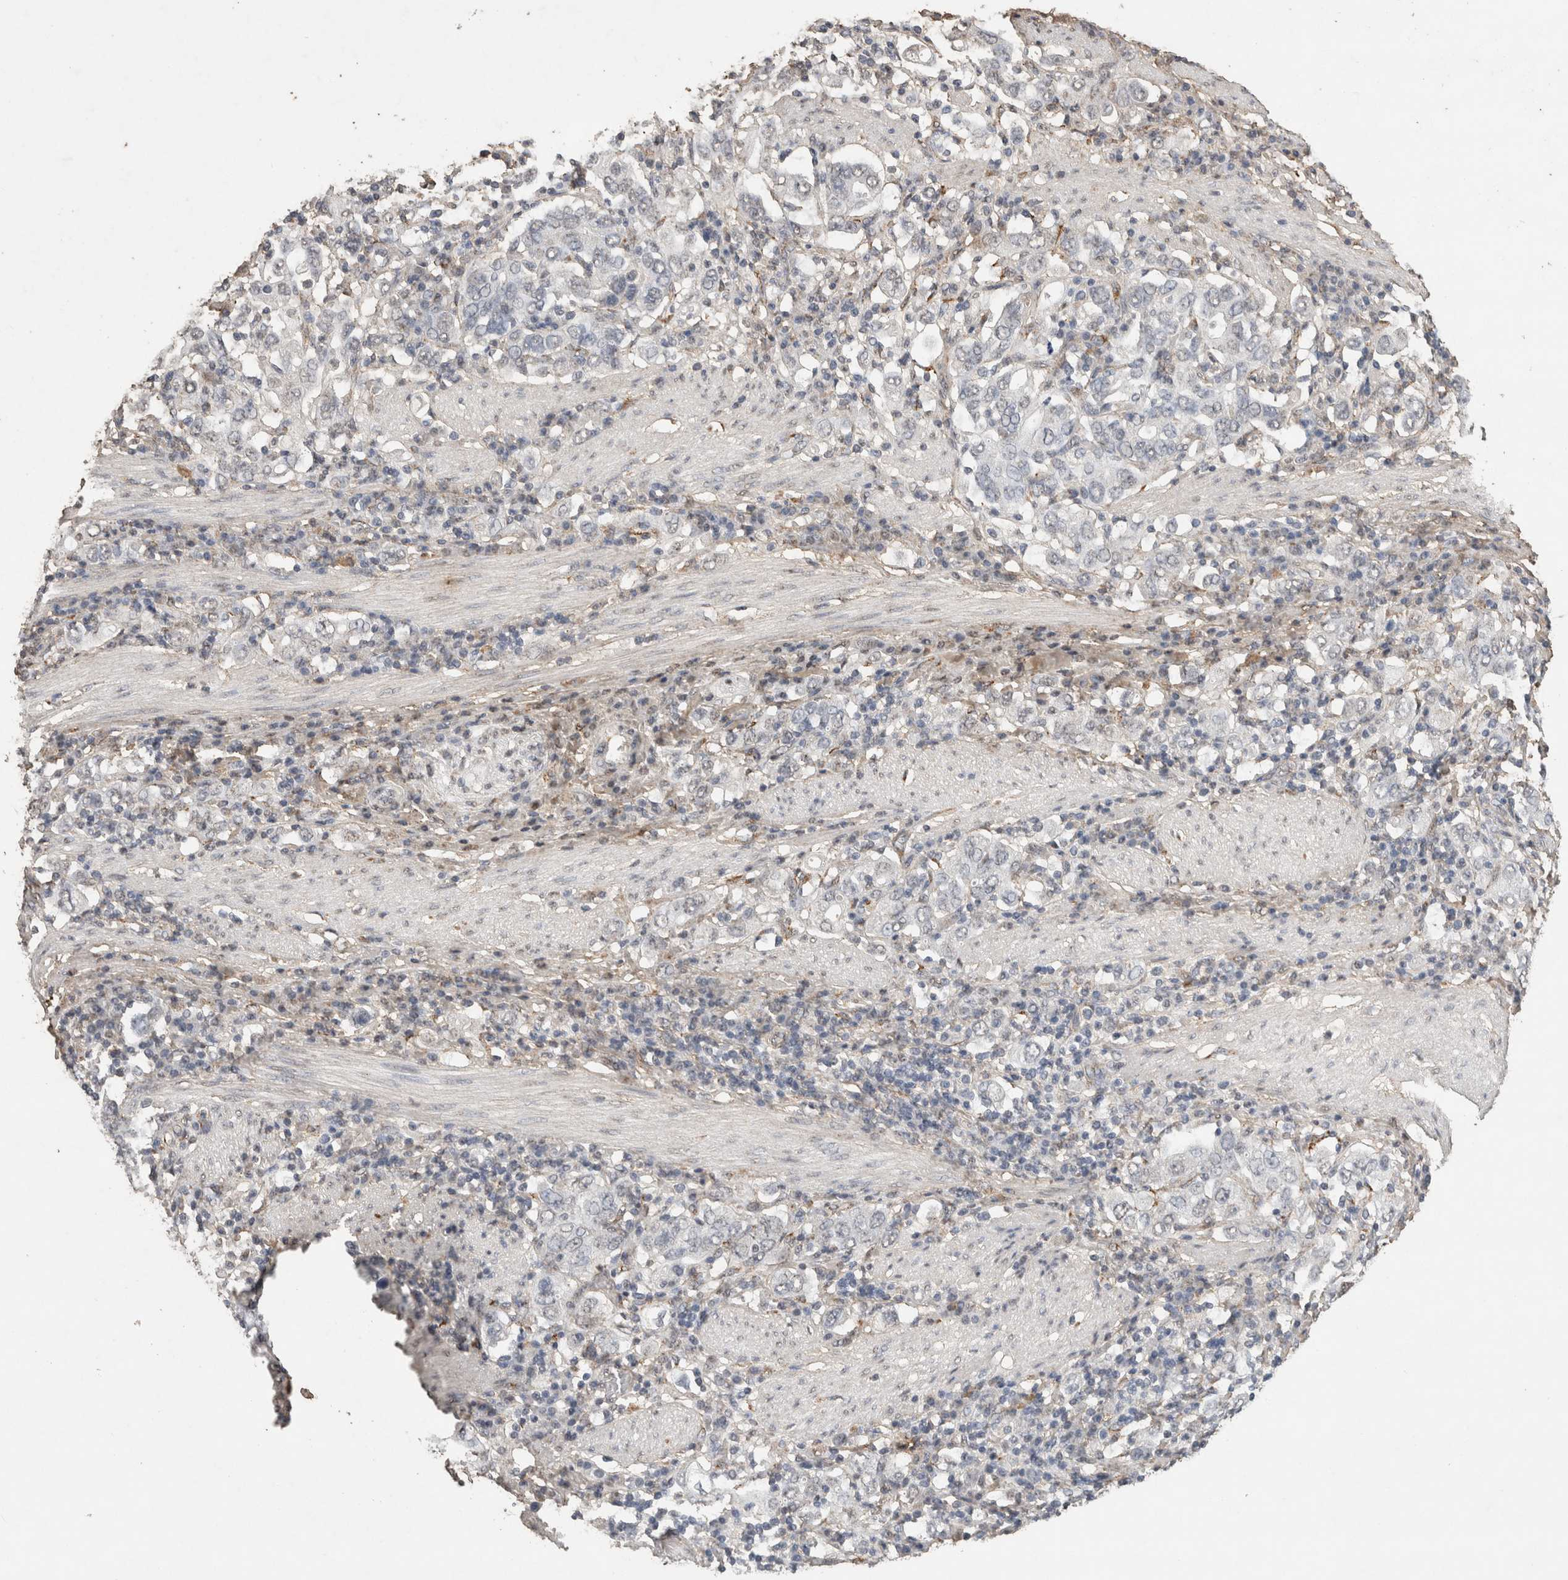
{"staining": {"intensity": "negative", "quantity": "none", "location": "none"}, "tissue": "stomach cancer", "cell_type": "Tumor cells", "image_type": "cancer", "snomed": [{"axis": "morphology", "description": "Adenocarcinoma, NOS"}, {"axis": "topography", "description": "Stomach, upper"}], "caption": "Tumor cells show no significant expression in stomach cancer (adenocarcinoma).", "gene": "C1QTNF5", "patient": {"sex": "male", "age": 62}}